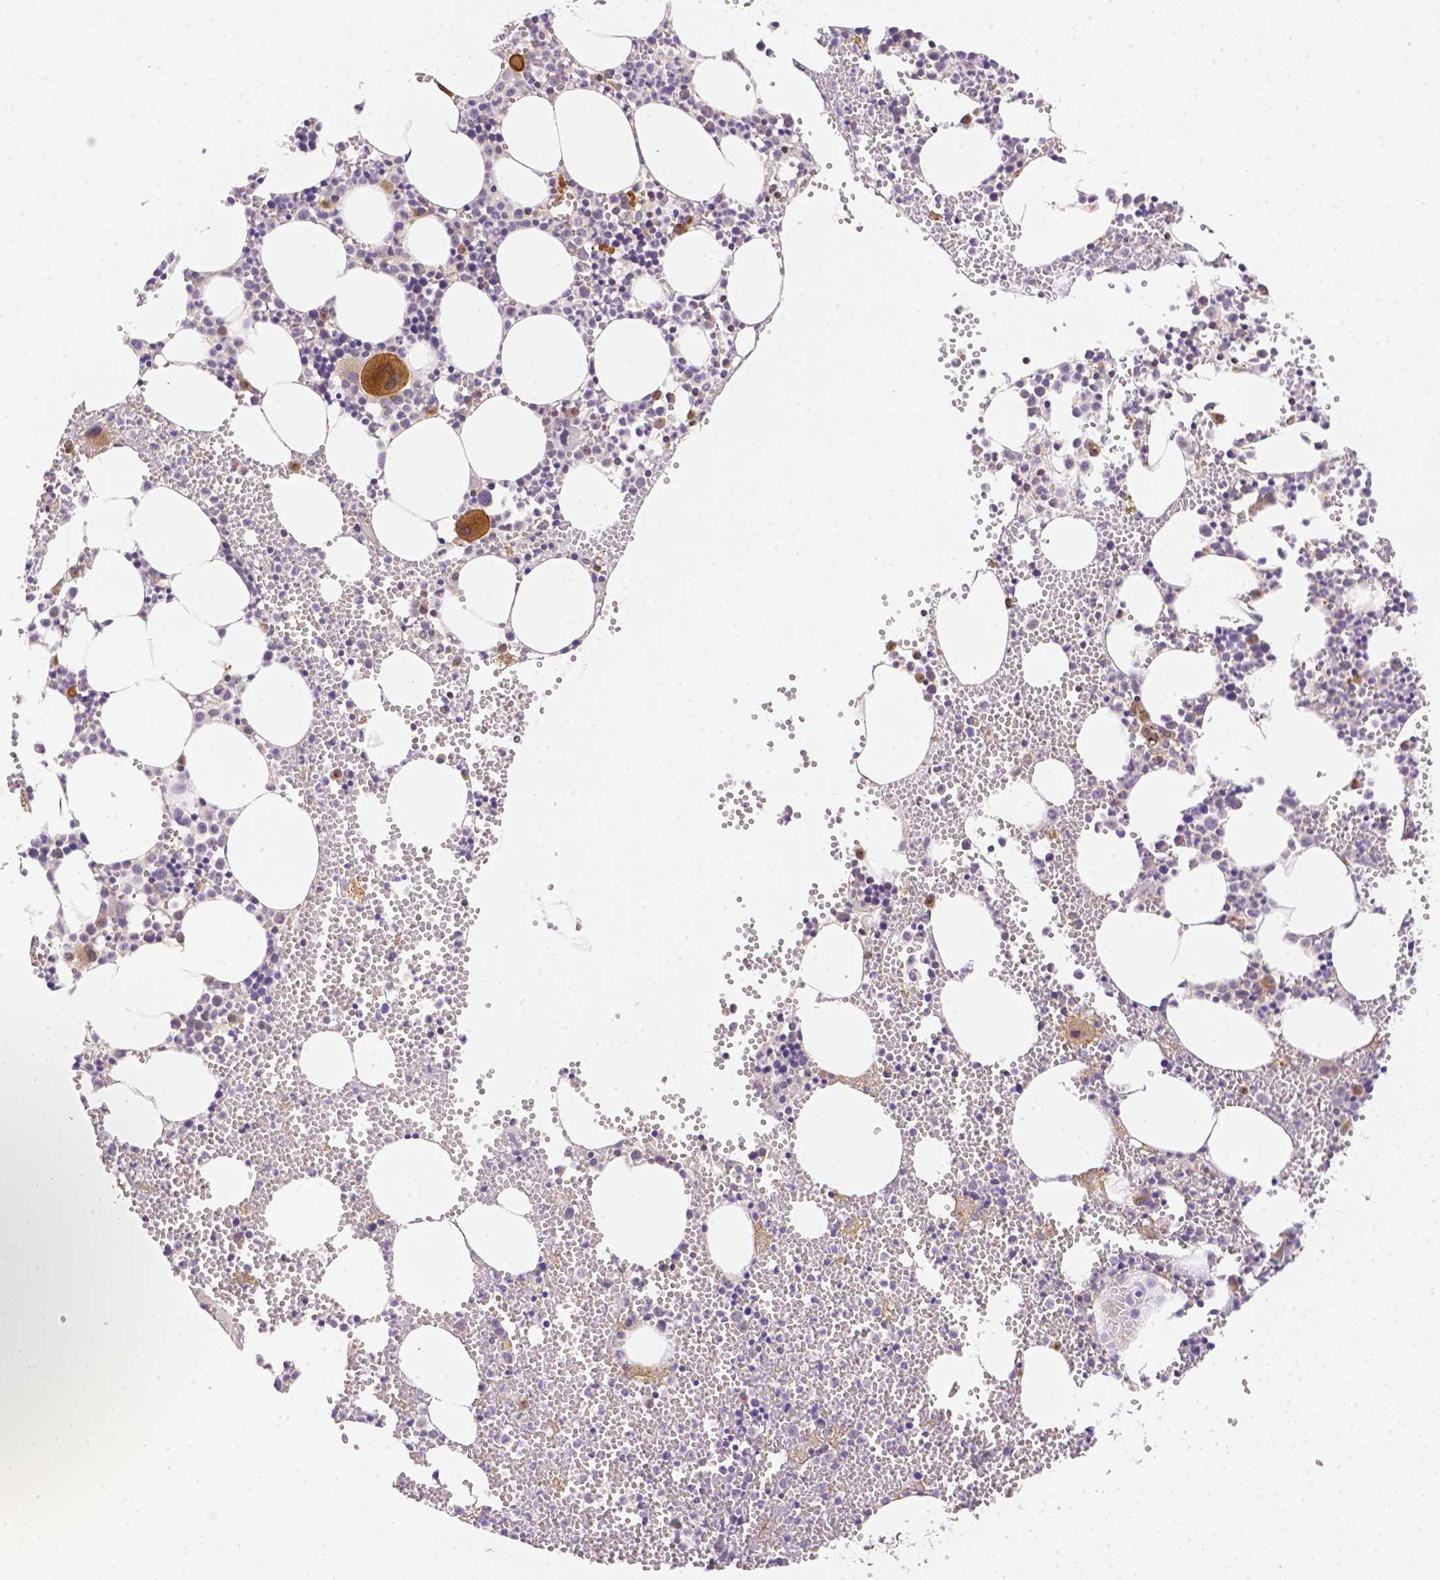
{"staining": {"intensity": "moderate", "quantity": "<25%", "location": "cytoplasmic/membranous"}, "tissue": "bone marrow", "cell_type": "Hematopoietic cells", "image_type": "normal", "snomed": [{"axis": "morphology", "description": "Normal tissue, NOS"}, {"axis": "topography", "description": "Bone marrow"}], "caption": "Immunohistochemistry photomicrograph of normal bone marrow: human bone marrow stained using immunohistochemistry (IHC) shows low levels of moderate protein expression localized specifically in the cytoplasmic/membranous of hematopoietic cells, appearing as a cytoplasmic/membranous brown color.", "gene": "C10orf67", "patient": {"sex": "male", "age": 89}}